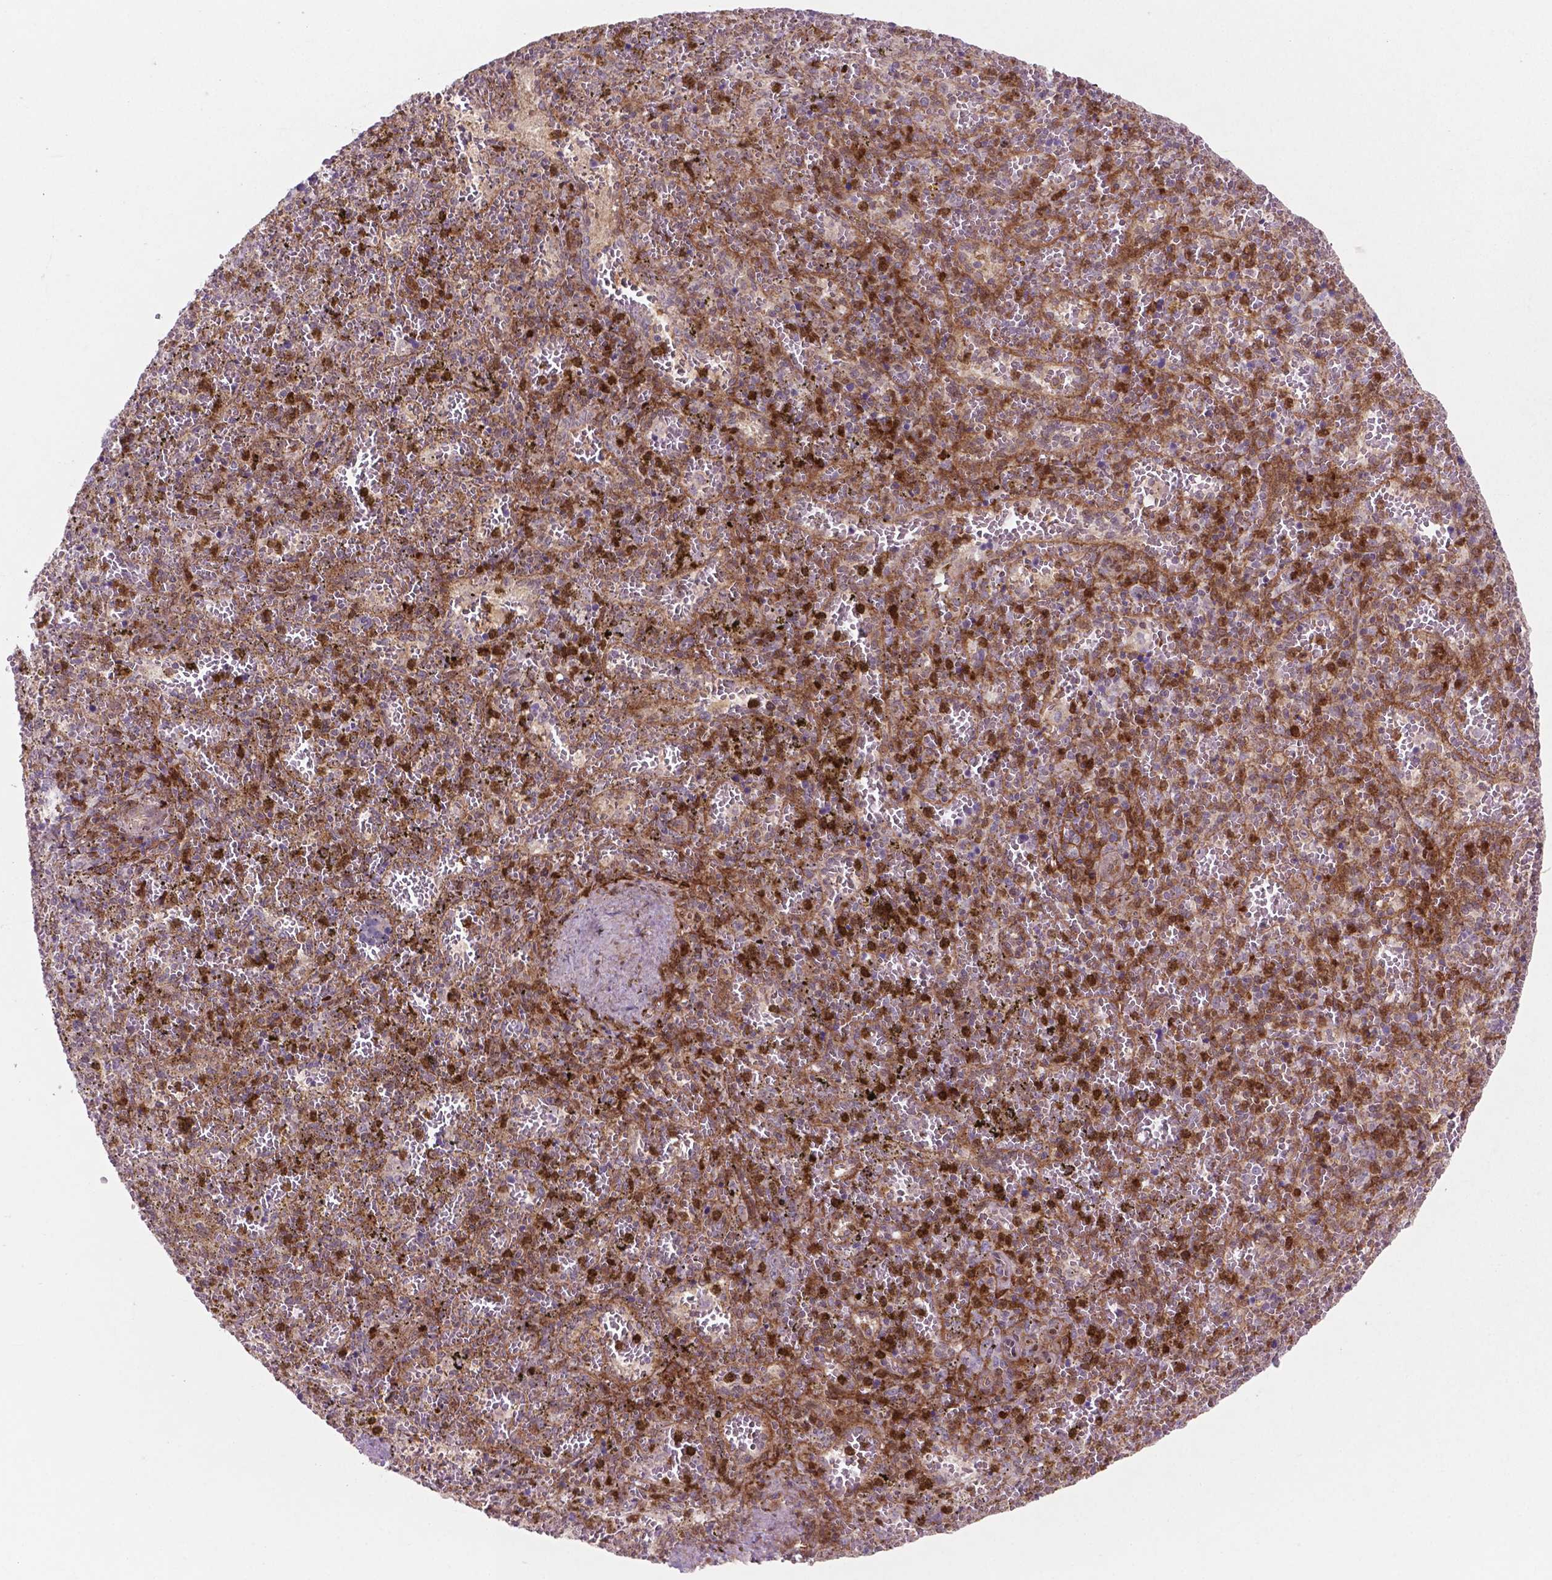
{"staining": {"intensity": "strong", "quantity": "25%-75%", "location": "cytoplasmic/membranous,nuclear"}, "tissue": "spleen", "cell_type": "Cells in red pulp", "image_type": "normal", "snomed": [{"axis": "morphology", "description": "Normal tissue, NOS"}, {"axis": "topography", "description": "Spleen"}], "caption": "Cells in red pulp demonstrate high levels of strong cytoplasmic/membranous,nuclear positivity in approximately 25%-75% of cells in unremarkable spleen. (DAB (3,3'-diaminobenzidine) IHC with brightfield microscopy, high magnification).", "gene": "LDHA", "patient": {"sex": "female", "age": 50}}